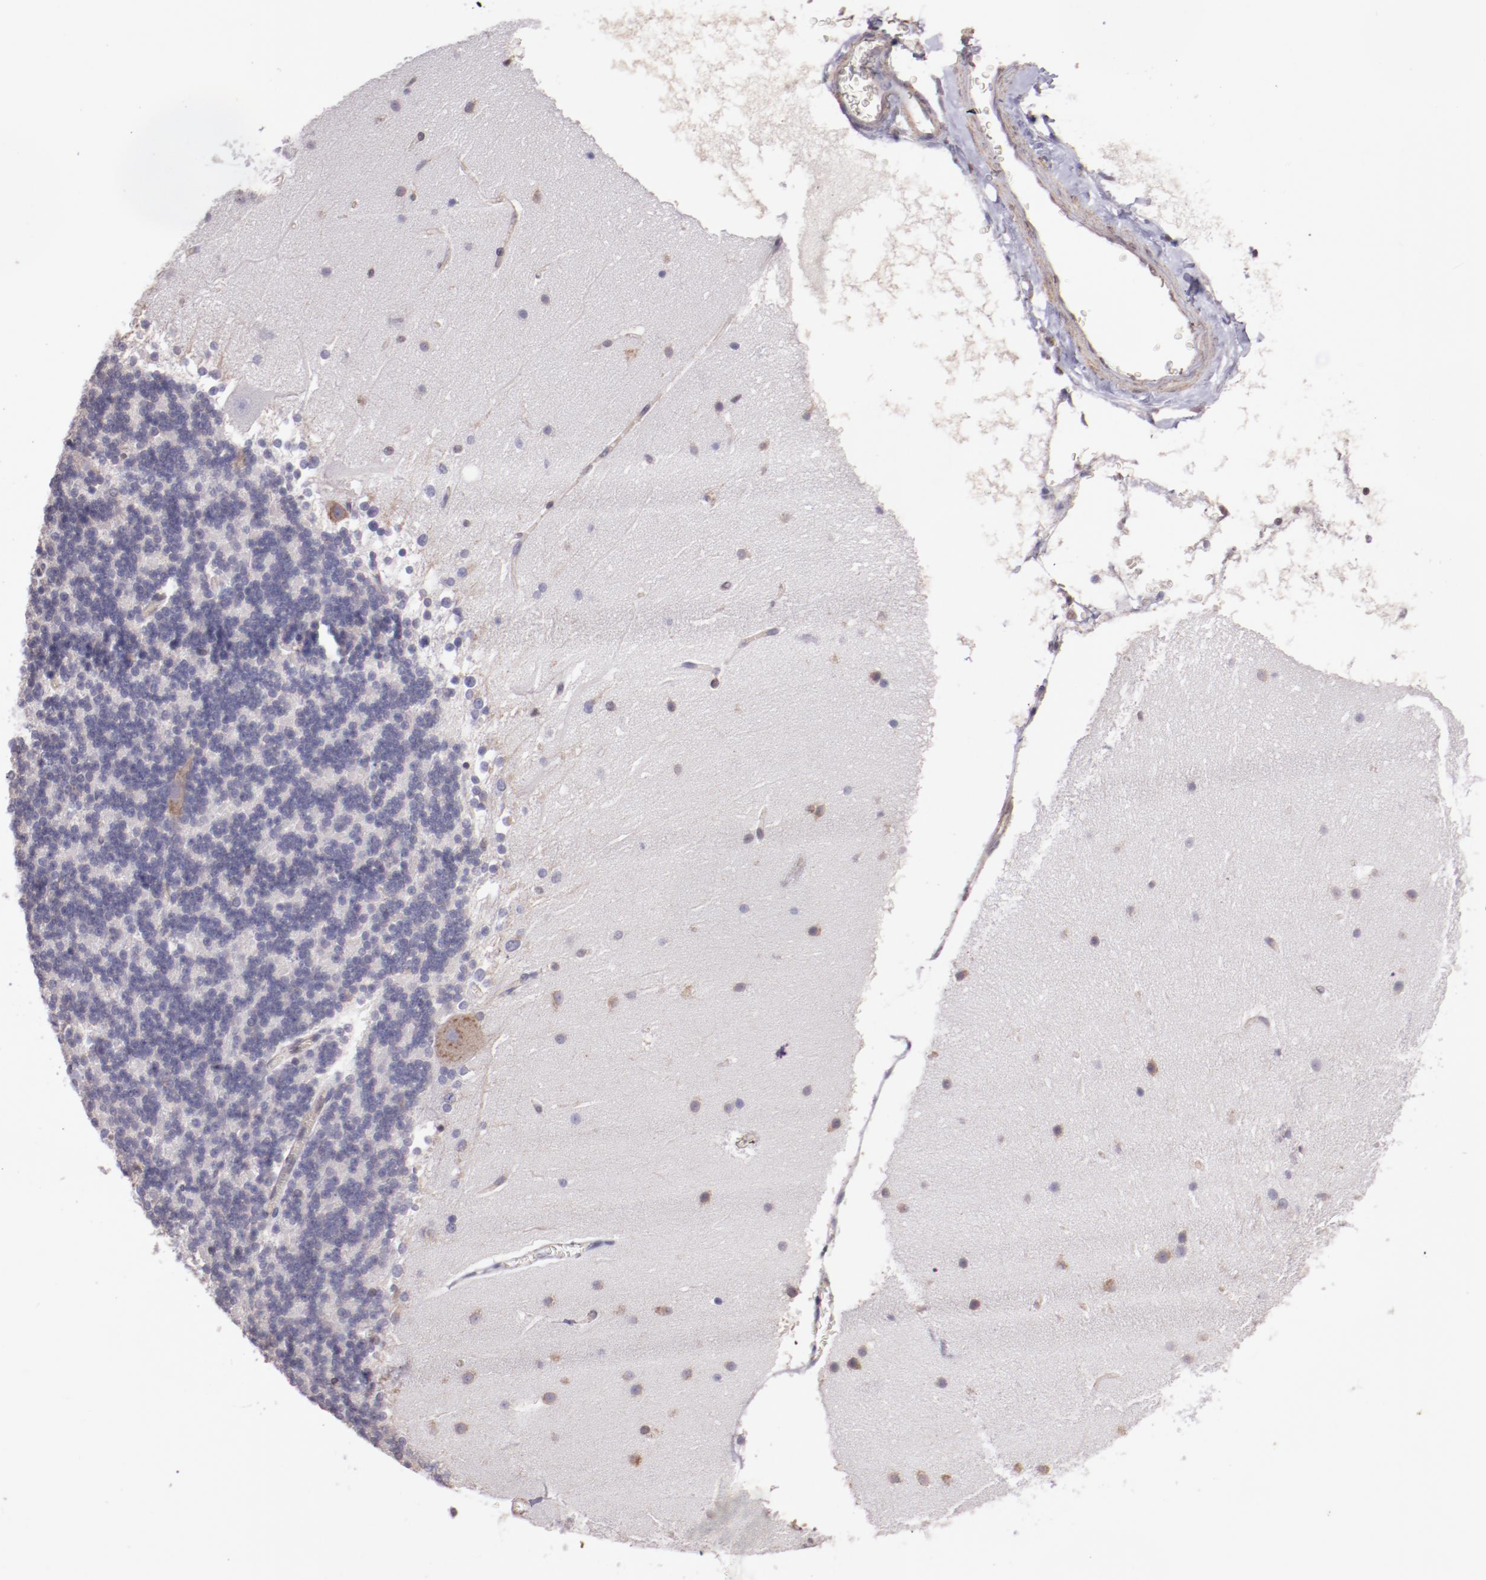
{"staining": {"intensity": "negative", "quantity": "none", "location": "none"}, "tissue": "cerebellum", "cell_type": "Cells in granular layer", "image_type": "normal", "snomed": [{"axis": "morphology", "description": "Normal tissue, NOS"}, {"axis": "topography", "description": "Cerebellum"}], "caption": "Cells in granular layer show no significant protein positivity in normal cerebellum. The staining was performed using DAB to visualize the protein expression in brown, while the nuclei were stained in blue with hematoxylin (Magnification: 20x).", "gene": "ELF1", "patient": {"sex": "female", "age": 19}}